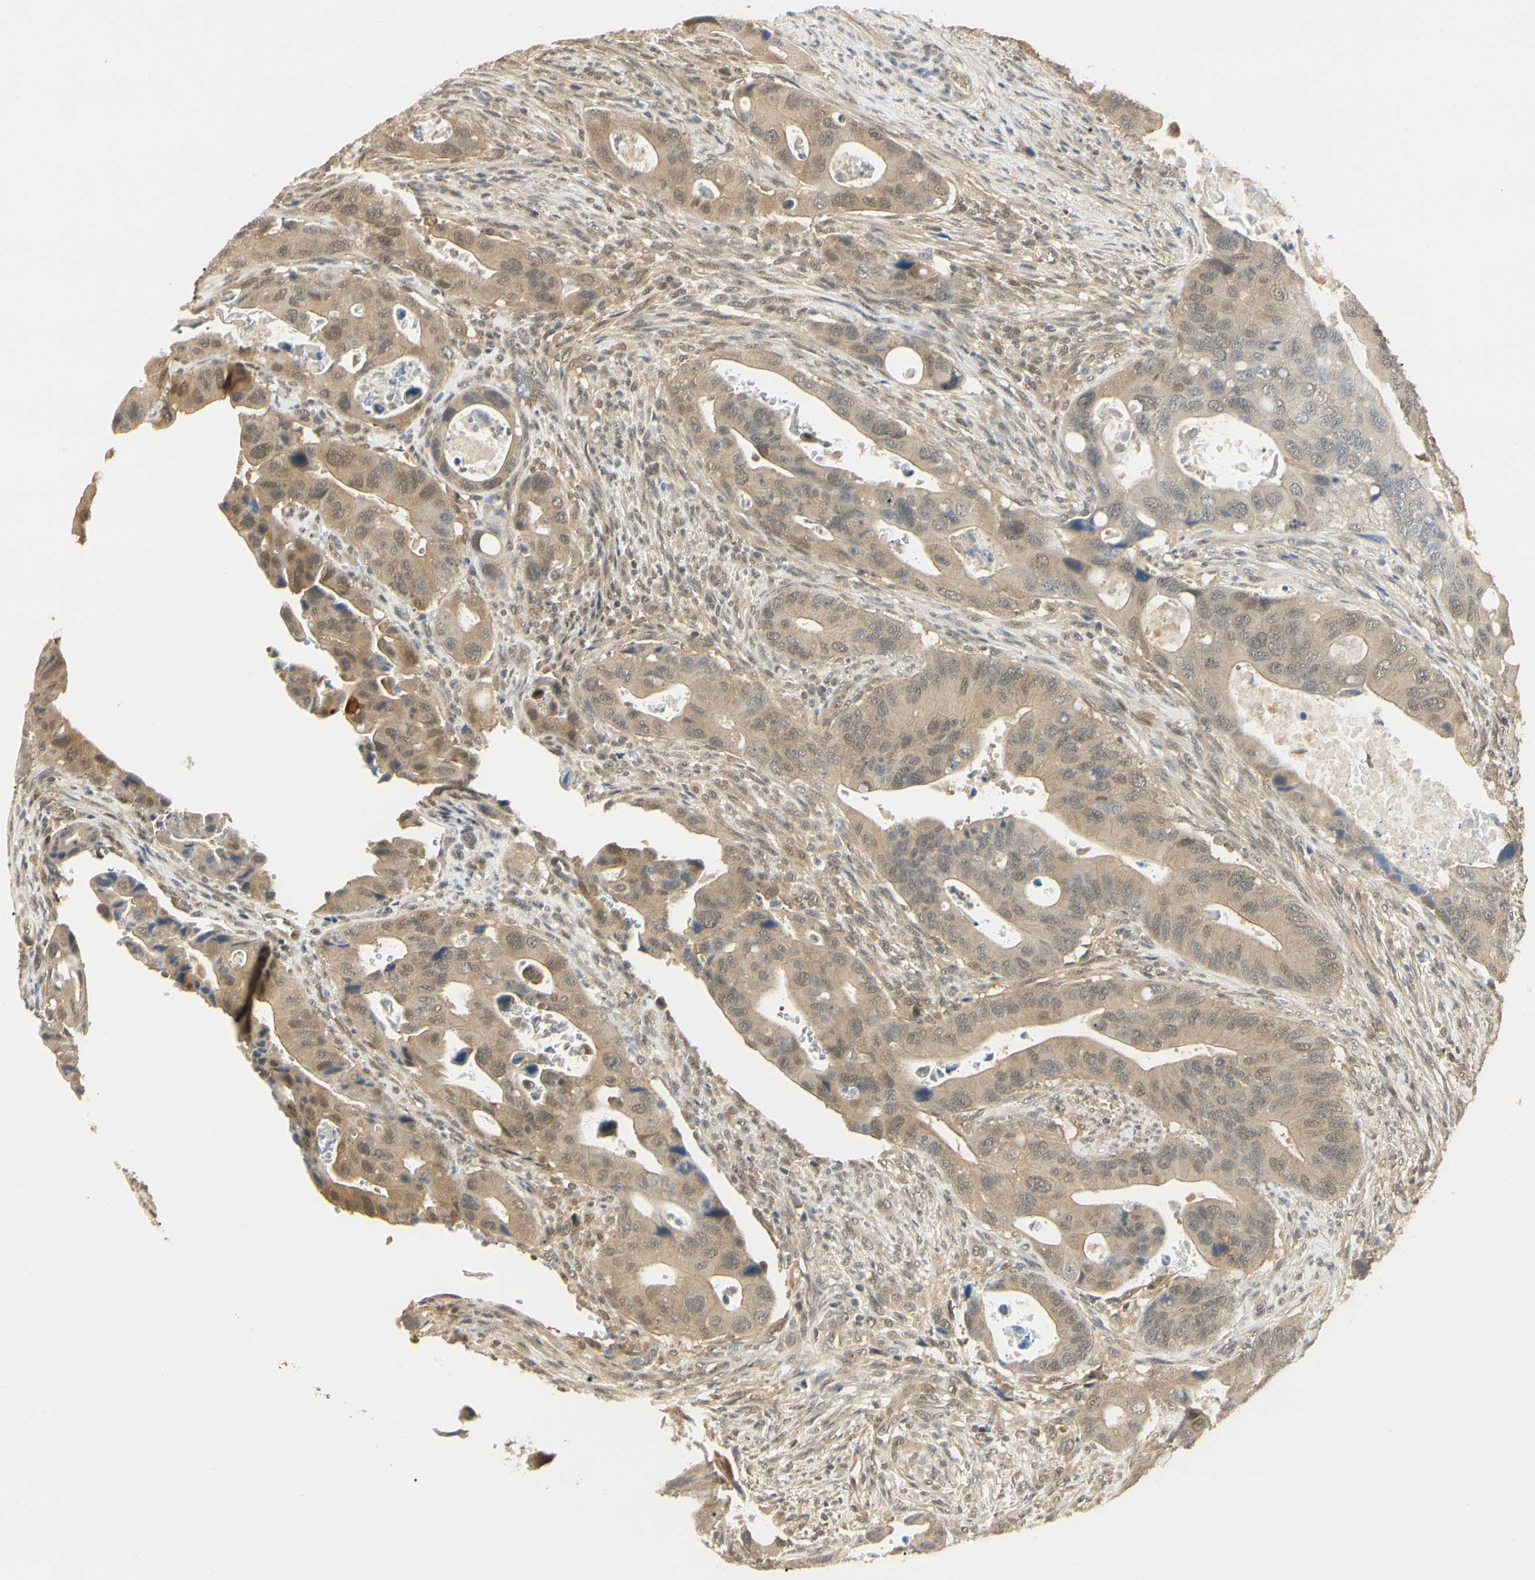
{"staining": {"intensity": "weak", "quantity": ">75%", "location": "cytoplasmic/membranous,nuclear"}, "tissue": "colorectal cancer", "cell_type": "Tumor cells", "image_type": "cancer", "snomed": [{"axis": "morphology", "description": "Adenocarcinoma, NOS"}, {"axis": "topography", "description": "Rectum"}], "caption": "This histopathology image demonstrates IHC staining of colorectal adenocarcinoma, with low weak cytoplasmic/membranous and nuclear positivity in approximately >75% of tumor cells.", "gene": "UBE2Z", "patient": {"sex": "female", "age": 57}}